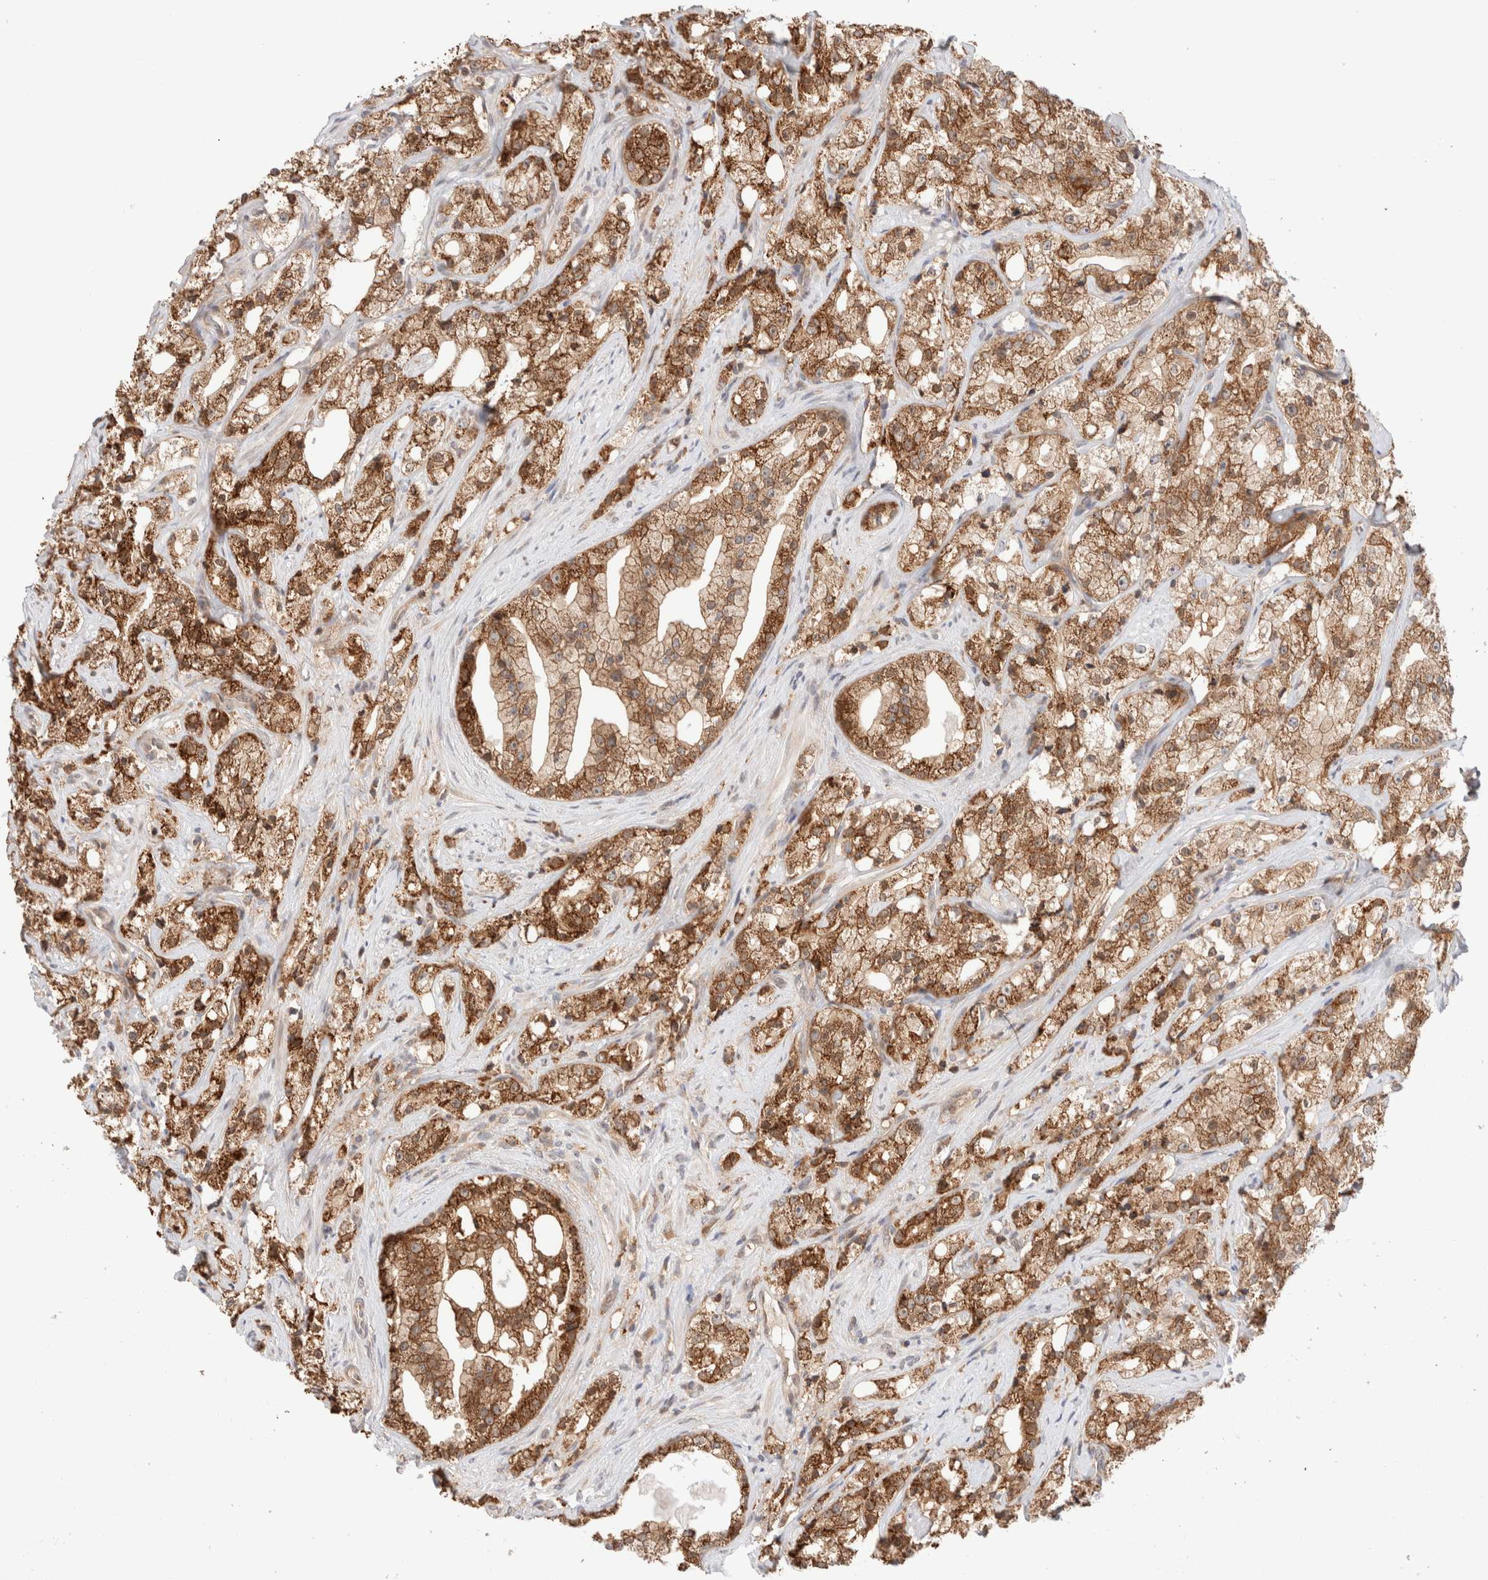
{"staining": {"intensity": "strong", "quantity": ">75%", "location": "cytoplasmic/membranous"}, "tissue": "prostate cancer", "cell_type": "Tumor cells", "image_type": "cancer", "snomed": [{"axis": "morphology", "description": "Adenocarcinoma, High grade"}, {"axis": "topography", "description": "Prostate"}], "caption": "Immunohistochemistry (DAB (3,3'-diaminobenzidine)) staining of prostate cancer exhibits strong cytoplasmic/membranous protein positivity in about >75% of tumor cells. (Stains: DAB (3,3'-diaminobenzidine) in brown, nuclei in blue, Microscopy: brightfield microscopy at high magnification).", "gene": "XKR4", "patient": {"sex": "male", "age": 64}}